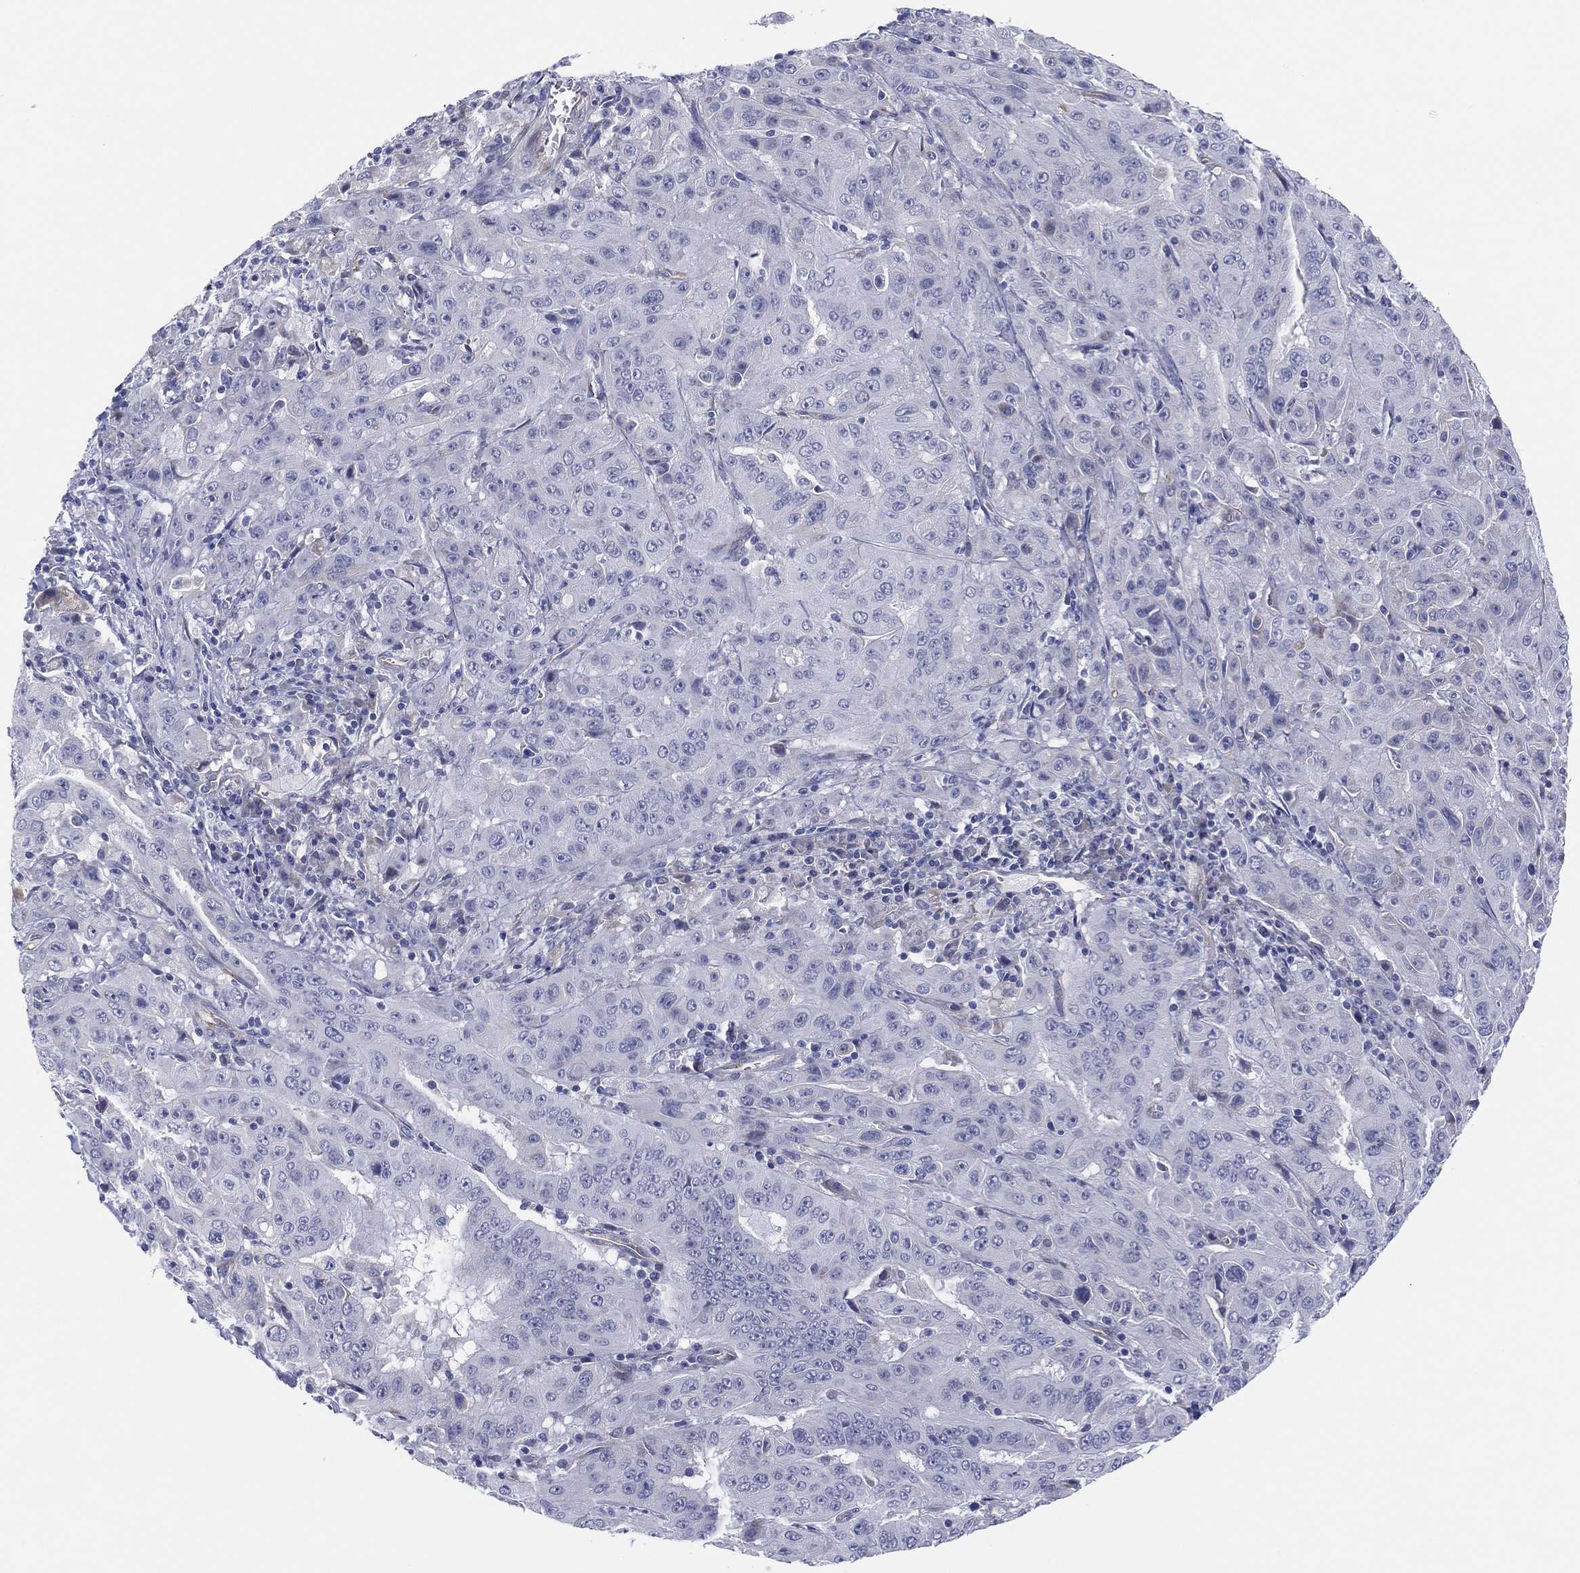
{"staining": {"intensity": "negative", "quantity": "none", "location": "none"}, "tissue": "pancreatic cancer", "cell_type": "Tumor cells", "image_type": "cancer", "snomed": [{"axis": "morphology", "description": "Adenocarcinoma, NOS"}, {"axis": "topography", "description": "Pancreas"}], "caption": "This image is of adenocarcinoma (pancreatic) stained with IHC to label a protein in brown with the nuclei are counter-stained blue. There is no positivity in tumor cells. (DAB immunohistochemistry, high magnification).", "gene": "MLF1", "patient": {"sex": "male", "age": 63}}